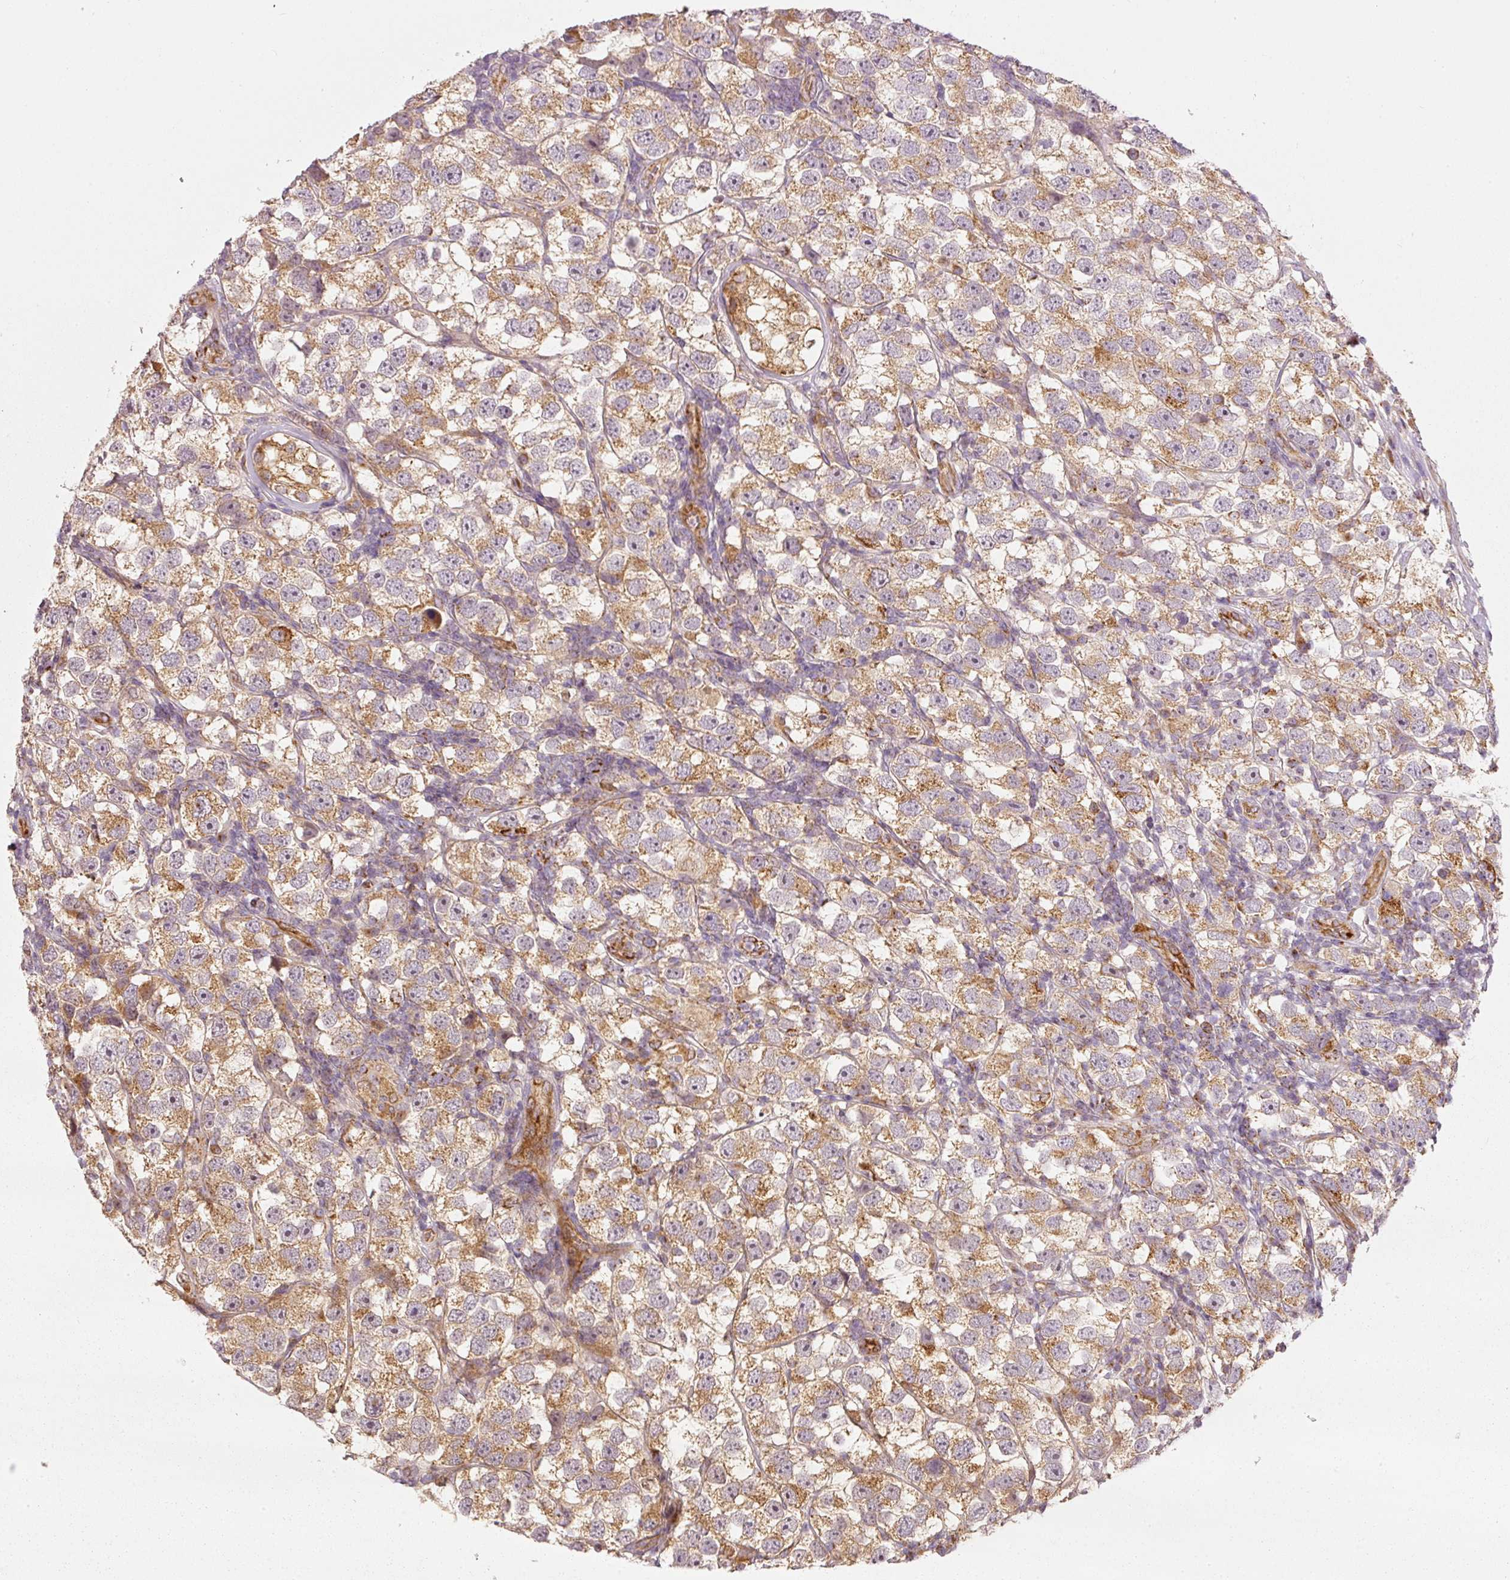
{"staining": {"intensity": "moderate", "quantity": ">75%", "location": "cytoplasmic/membranous"}, "tissue": "testis cancer", "cell_type": "Tumor cells", "image_type": "cancer", "snomed": [{"axis": "morphology", "description": "Seminoma, NOS"}, {"axis": "topography", "description": "Testis"}], "caption": "Testis seminoma was stained to show a protein in brown. There is medium levels of moderate cytoplasmic/membranous staining in approximately >75% of tumor cells.", "gene": "MTHFD1L", "patient": {"sex": "male", "age": 26}}